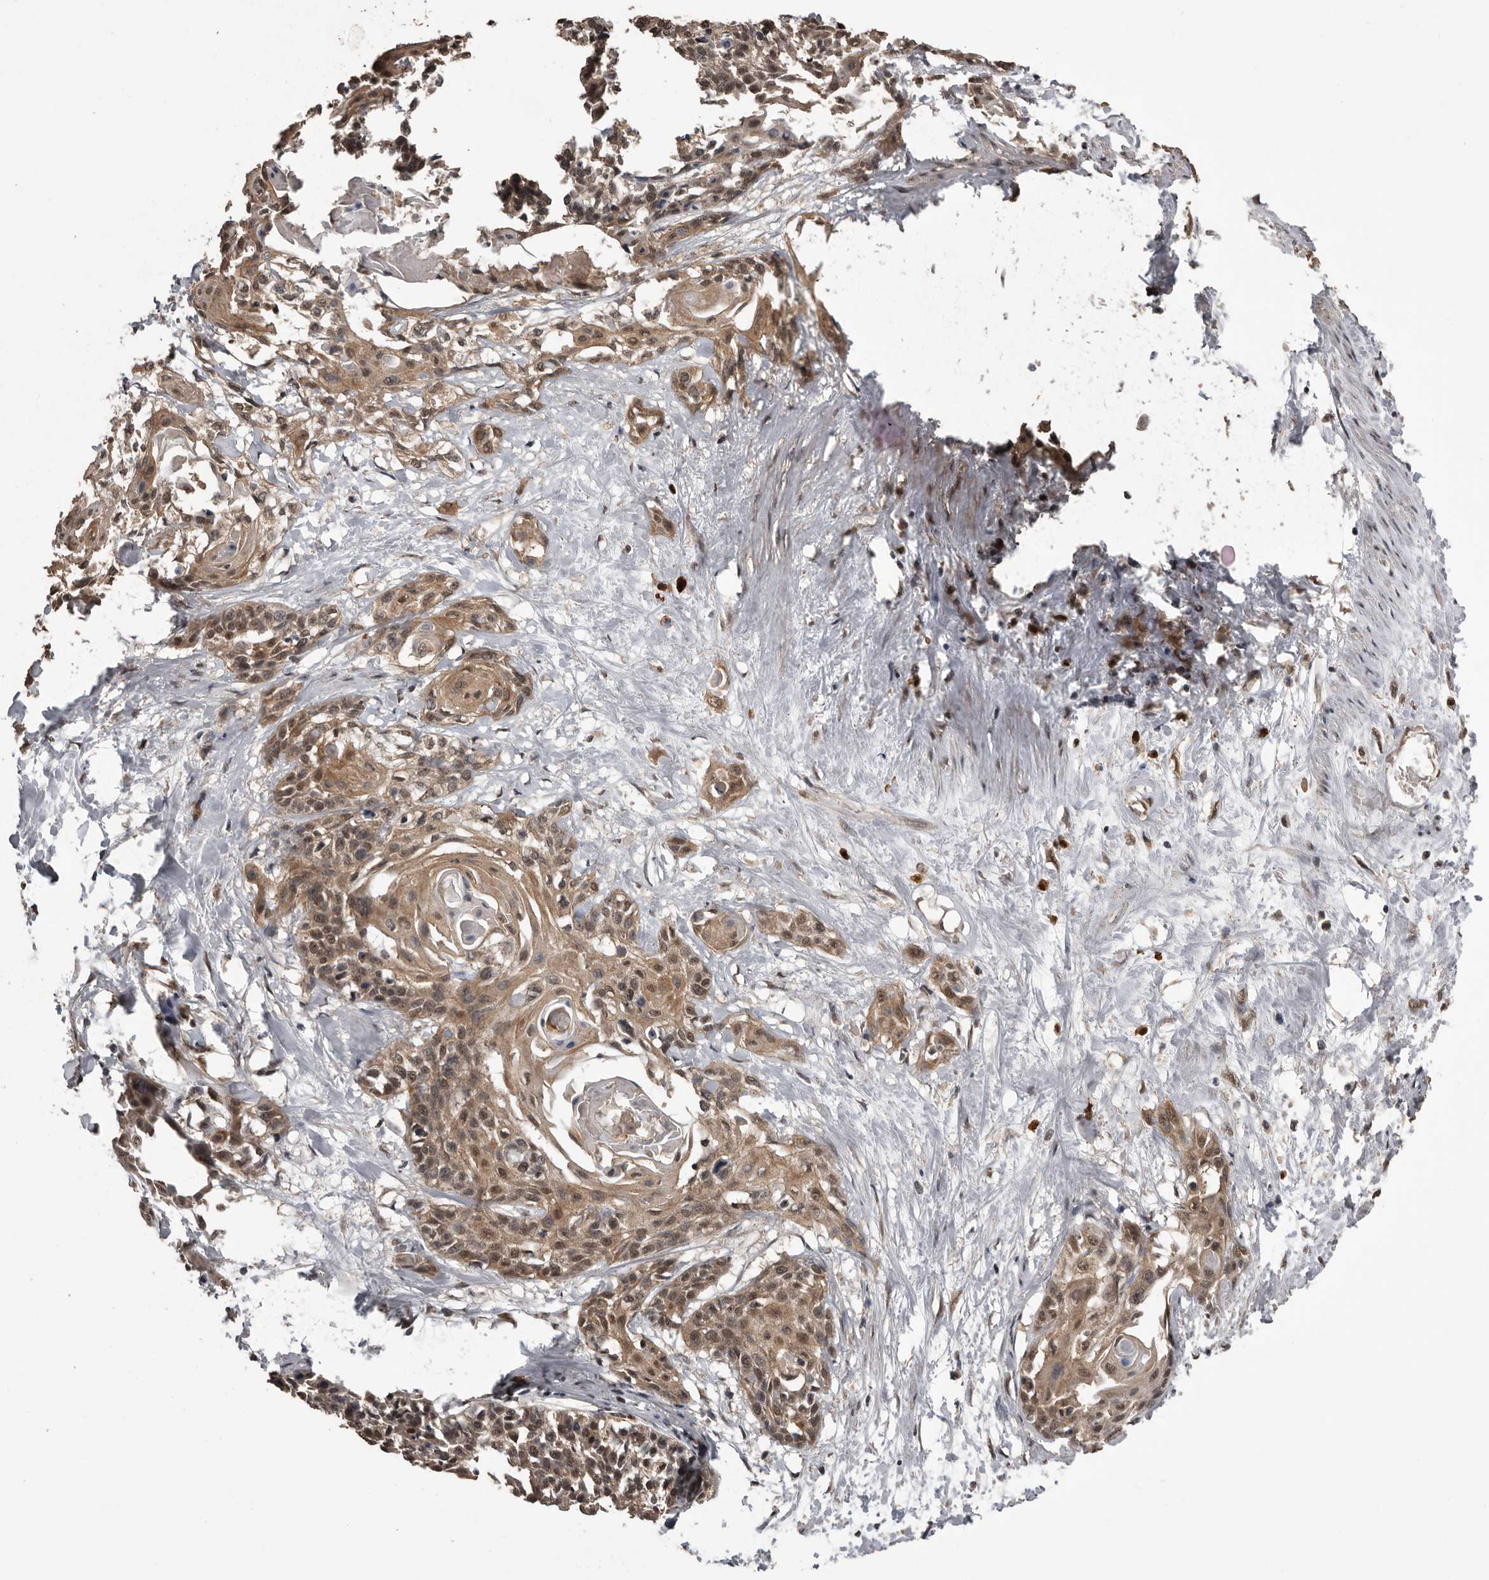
{"staining": {"intensity": "moderate", "quantity": ">75%", "location": "cytoplasmic/membranous,nuclear"}, "tissue": "cervical cancer", "cell_type": "Tumor cells", "image_type": "cancer", "snomed": [{"axis": "morphology", "description": "Squamous cell carcinoma, NOS"}, {"axis": "topography", "description": "Cervix"}], "caption": "Cervical cancer tissue displays moderate cytoplasmic/membranous and nuclear expression in approximately >75% of tumor cells, visualized by immunohistochemistry.", "gene": "VPS37A", "patient": {"sex": "female", "age": 57}}